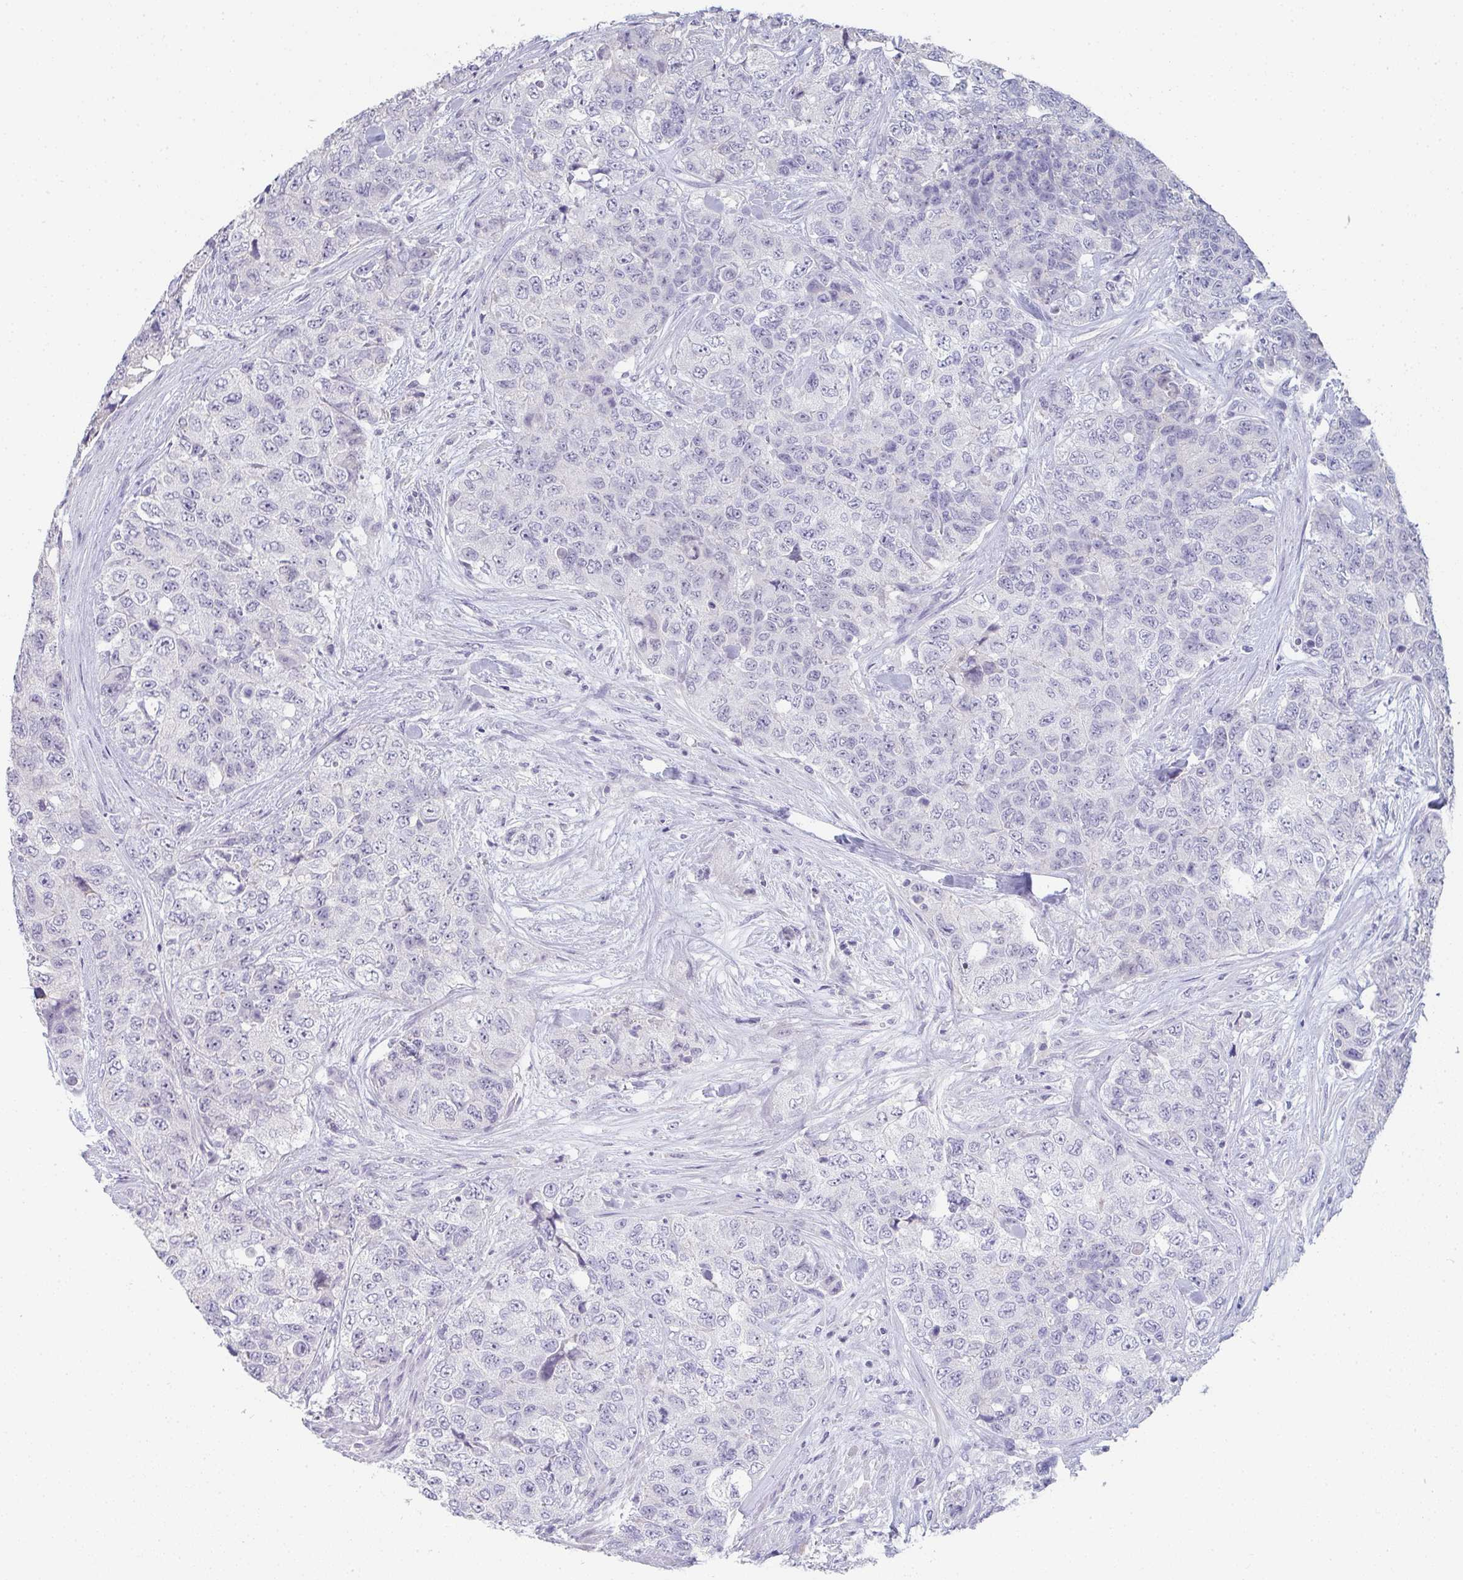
{"staining": {"intensity": "negative", "quantity": "none", "location": "none"}, "tissue": "urothelial cancer", "cell_type": "Tumor cells", "image_type": "cancer", "snomed": [{"axis": "morphology", "description": "Urothelial carcinoma, High grade"}, {"axis": "topography", "description": "Urinary bladder"}], "caption": "Immunohistochemical staining of urothelial carcinoma (high-grade) displays no significant staining in tumor cells.", "gene": "NOXRED1", "patient": {"sex": "female", "age": 78}}